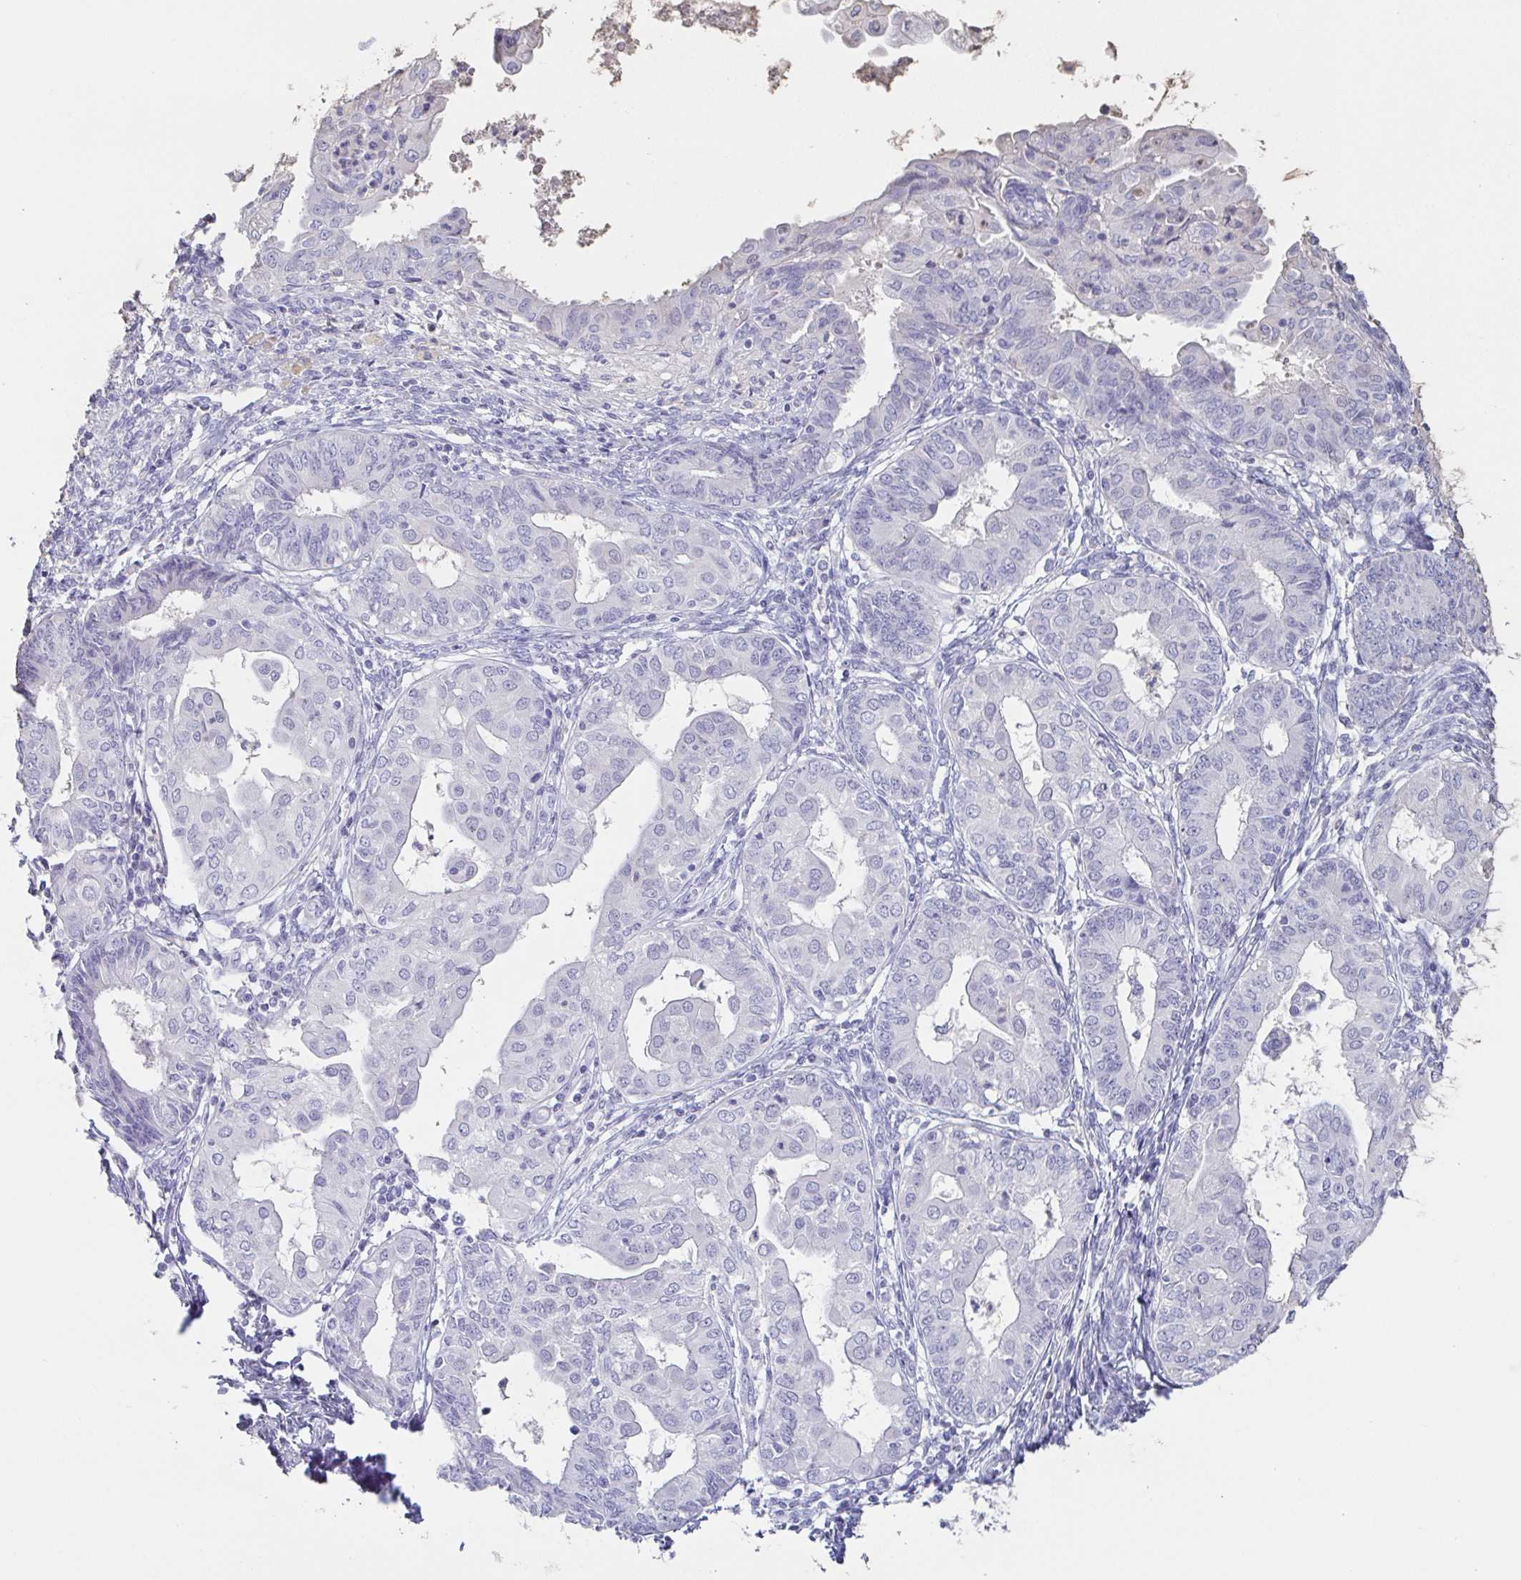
{"staining": {"intensity": "negative", "quantity": "none", "location": "none"}, "tissue": "endometrial cancer", "cell_type": "Tumor cells", "image_type": "cancer", "snomed": [{"axis": "morphology", "description": "Adenocarcinoma, NOS"}, {"axis": "topography", "description": "Endometrium"}], "caption": "Immunohistochemistry (IHC) of adenocarcinoma (endometrial) shows no positivity in tumor cells.", "gene": "BPIFA2", "patient": {"sex": "female", "age": 68}}